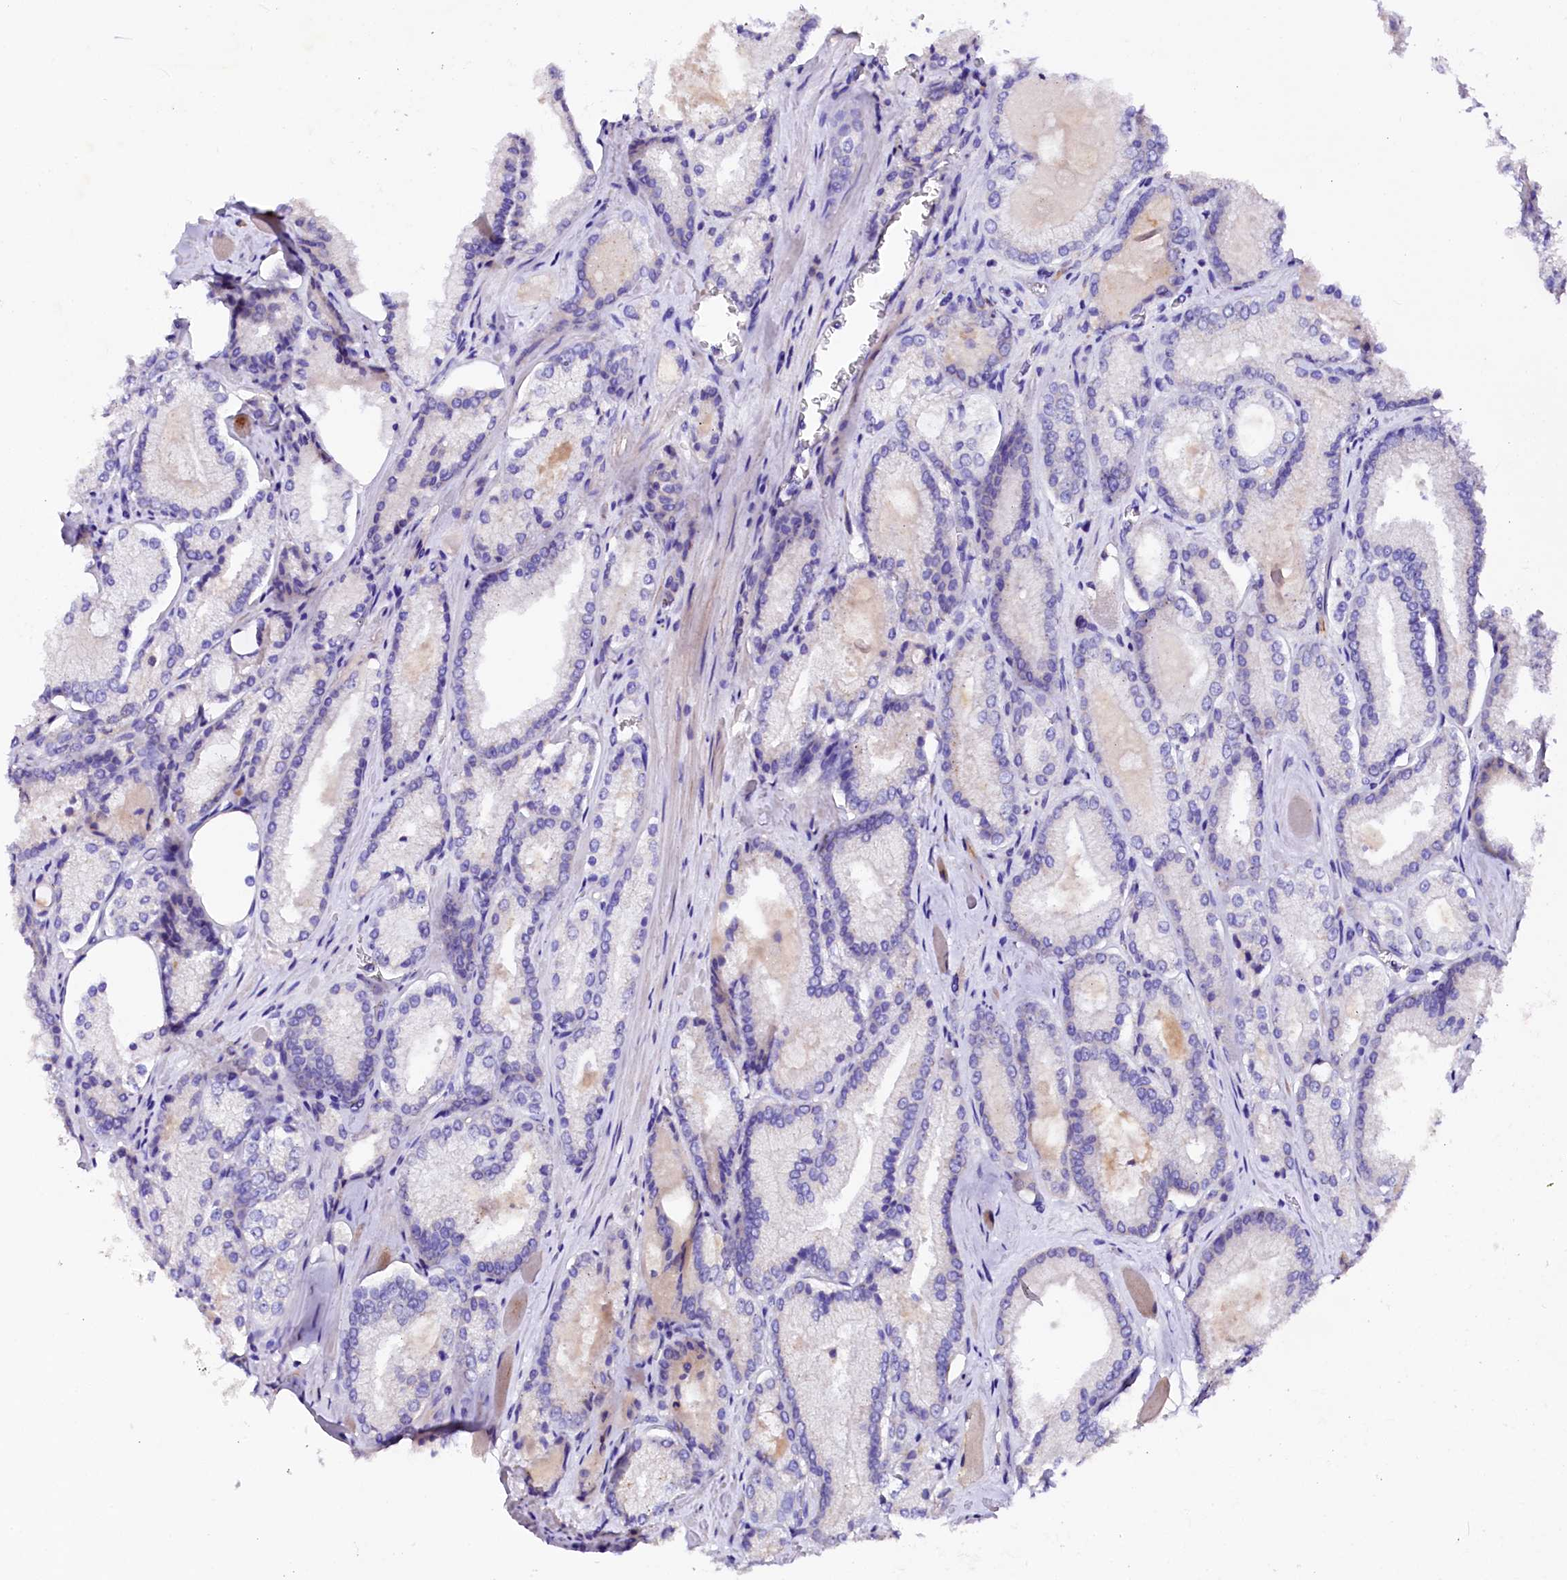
{"staining": {"intensity": "negative", "quantity": "none", "location": "none"}, "tissue": "prostate cancer", "cell_type": "Tumor cells", "image_type": "cancer", "snomed": [{"axis": "morphology", "description": "Adenocarcinoma, Low grade"}, {"axis": "topography", "description": "Prostate"}], "caption": "Tumor cells show no significant protein positivity in adenocarcinoma (low-grade) (prostate).", "gene": "NALF1", "patient": {"sex": "male", "age": 74}}